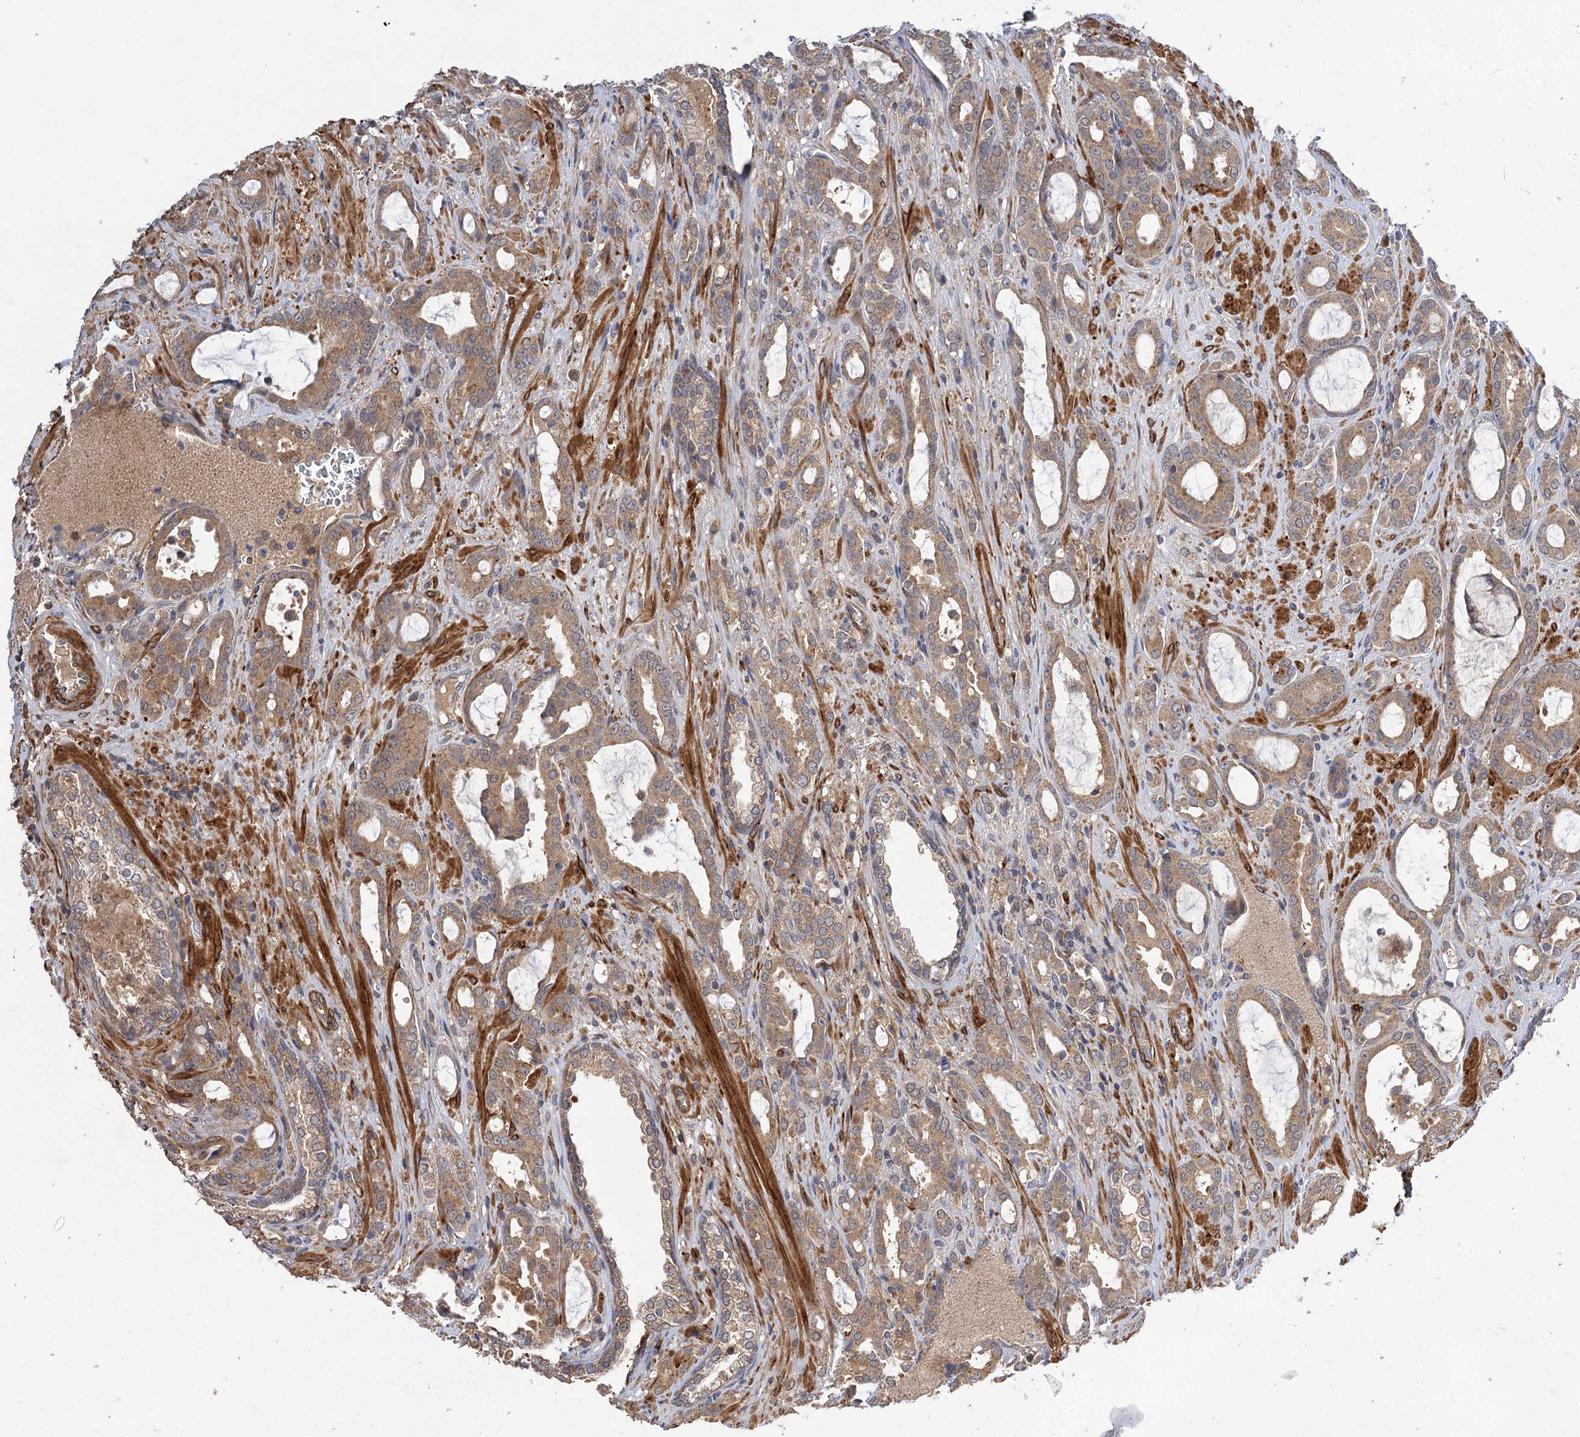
{"staining": {"intensity": "moderate", "quantity": ">75%", "location": "cytoplasmic/membranous"}, "tissue": "prostate cancer", "cell_type": "Tumor cells", "image_type": "cancer", "snomed": [{"axis": "morphology", "description": "Adenocarcinoma, High grade"}, {"axis": "topography", "description": "Prostate"}], "caption": "High-grade adenocarcinoma (prostate) tissue reveals moderate cytoplasmic/membranous expression in about >75% of tumor cells, visualized by immunohistochemistry.", "gene": "FBXW8", "patient": {"sex": "male", "age": 72}}